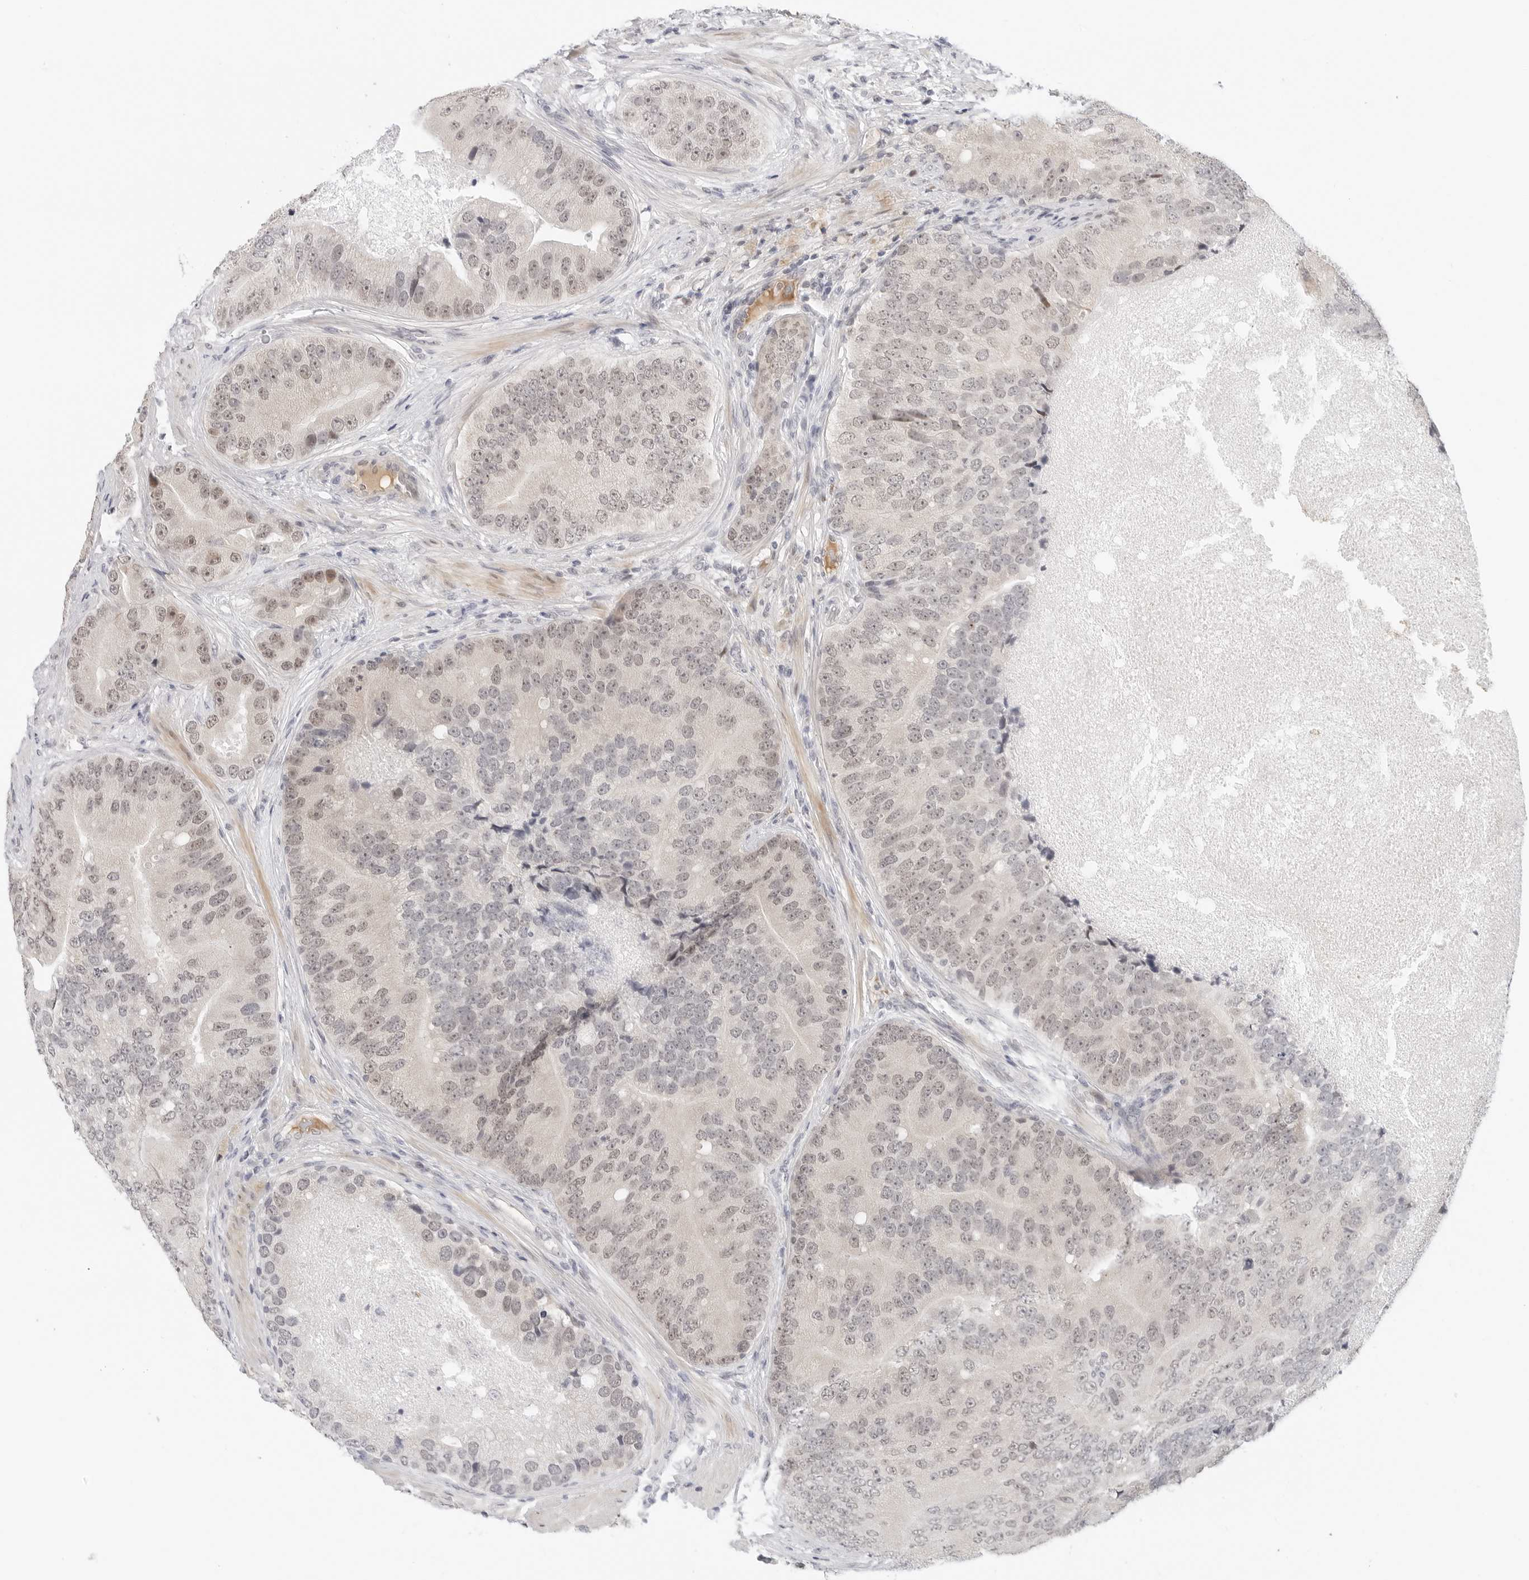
{"staining": {"intensity": "weak", "quantity": "25%-75%", "location": "nuclear"}, "tissue": "prostate cancer", "cell_type": "Tumor cells", "image_type": "cancer", "snomed": [{"axis": "morphology", "description": "Adenocarcinoma, High grade"}, {"axis": "topography", "description": "Prostate"}], "caption": "Immunohistochemistry staining of prostate cancer, which demonstrates low levels of weak nuclear expression in approximately 25%-75% of tumor cells indicating weak nuclear protein staining. The staining was performed using DAB (brown) for protein detection and nuclei were counterstained in hematoxylin (blue).", "gene": "TSEN2", "patient": {"sex": "male", "age": 70}}